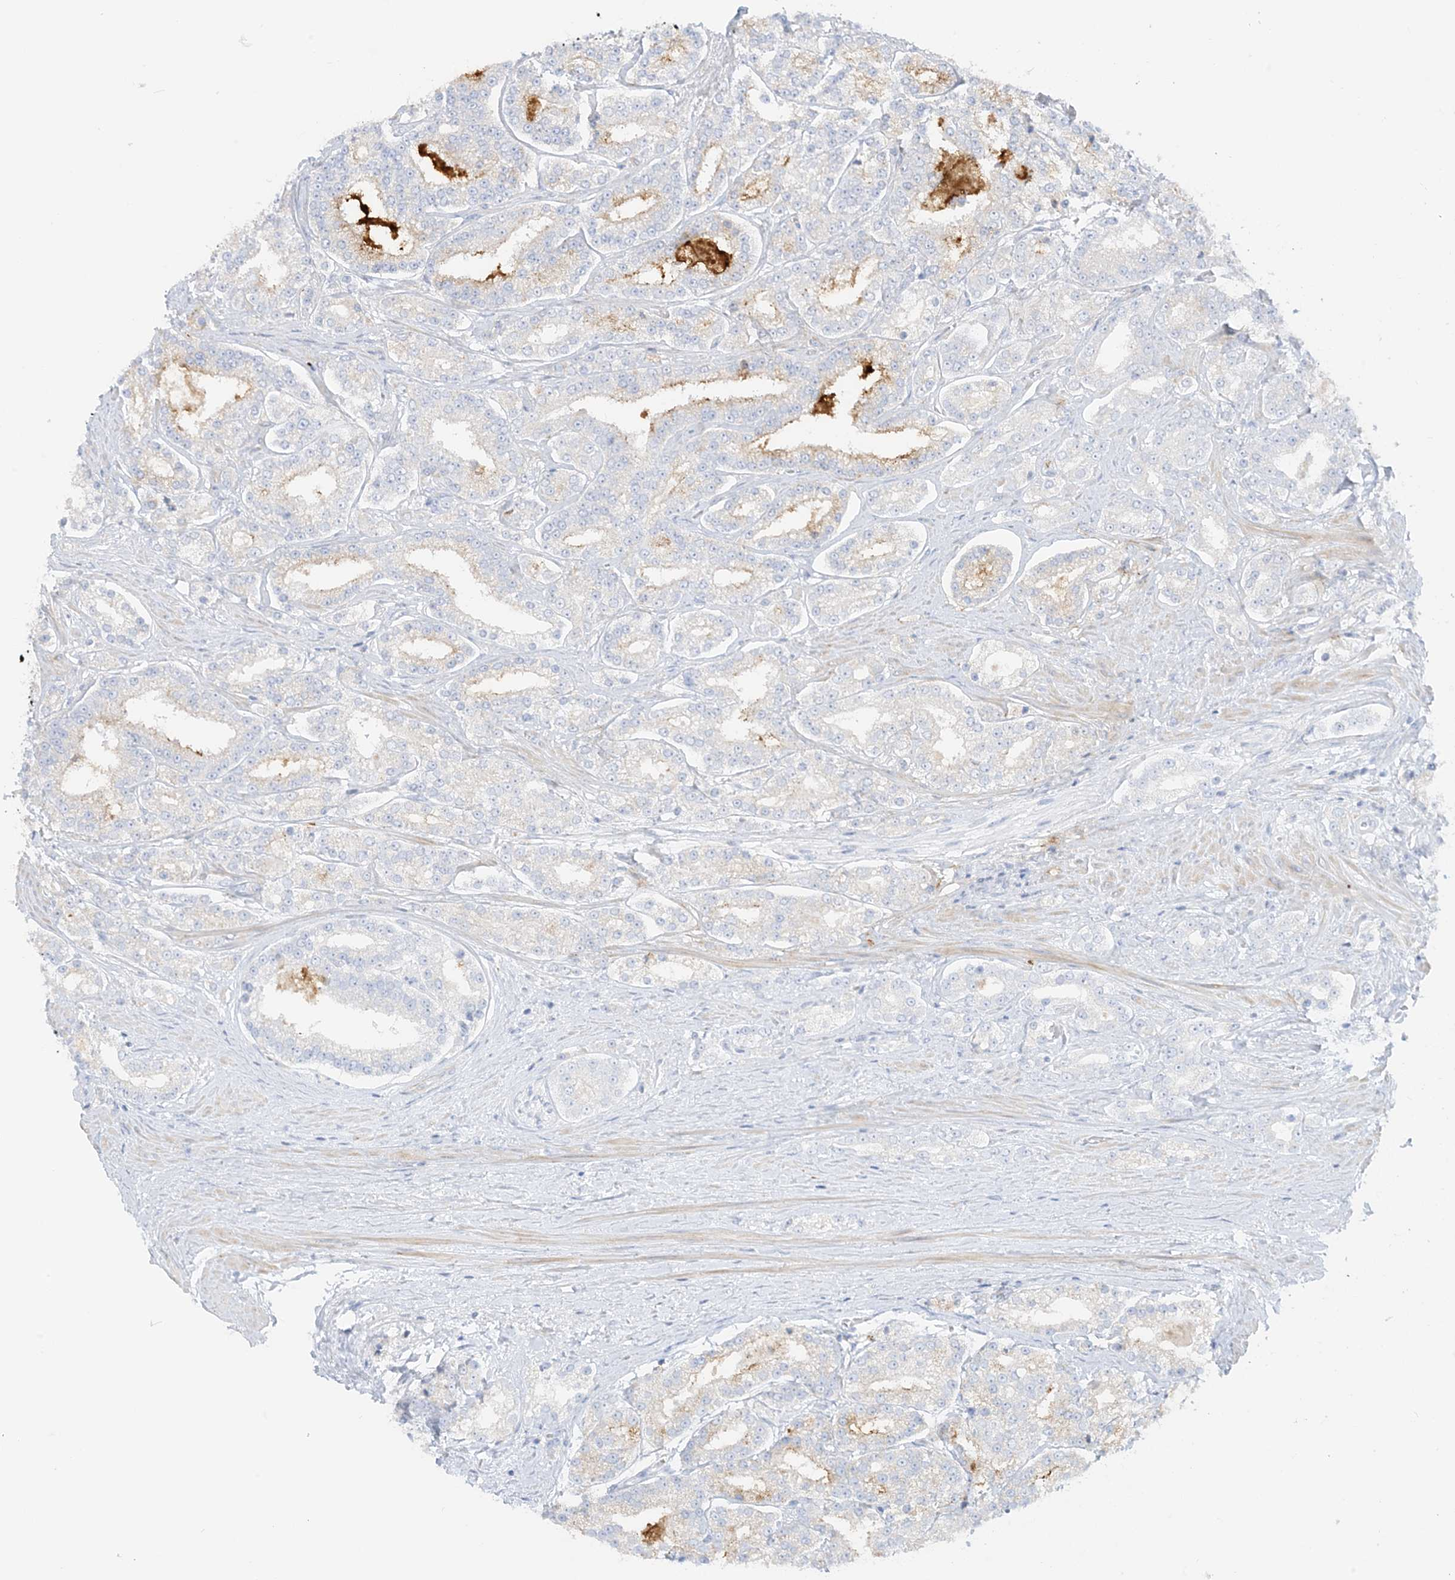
{"staining": {"intensity": "weak", "quantity": "<25%", "location": "cytoplasmic/membranous"}, "tissue": "prostate cancer", "cell_type": "Tumor cells", "image_type": "cancer", "snomed": [{"axis": "morphology", "description": "Normal tissue, NOS"}, {"axis": "morphology", "description": "Adenocarcinoma, High grade"}, {"axis": "topography", "description": "Prostate"}], "caption": "This is an immunohistochemistry (IHC) photomicrograph of prostate cancer. There is no expression in tumor cells.", "gene": "SLC26A3", "patient": {"sex": "male", "age": 83}}